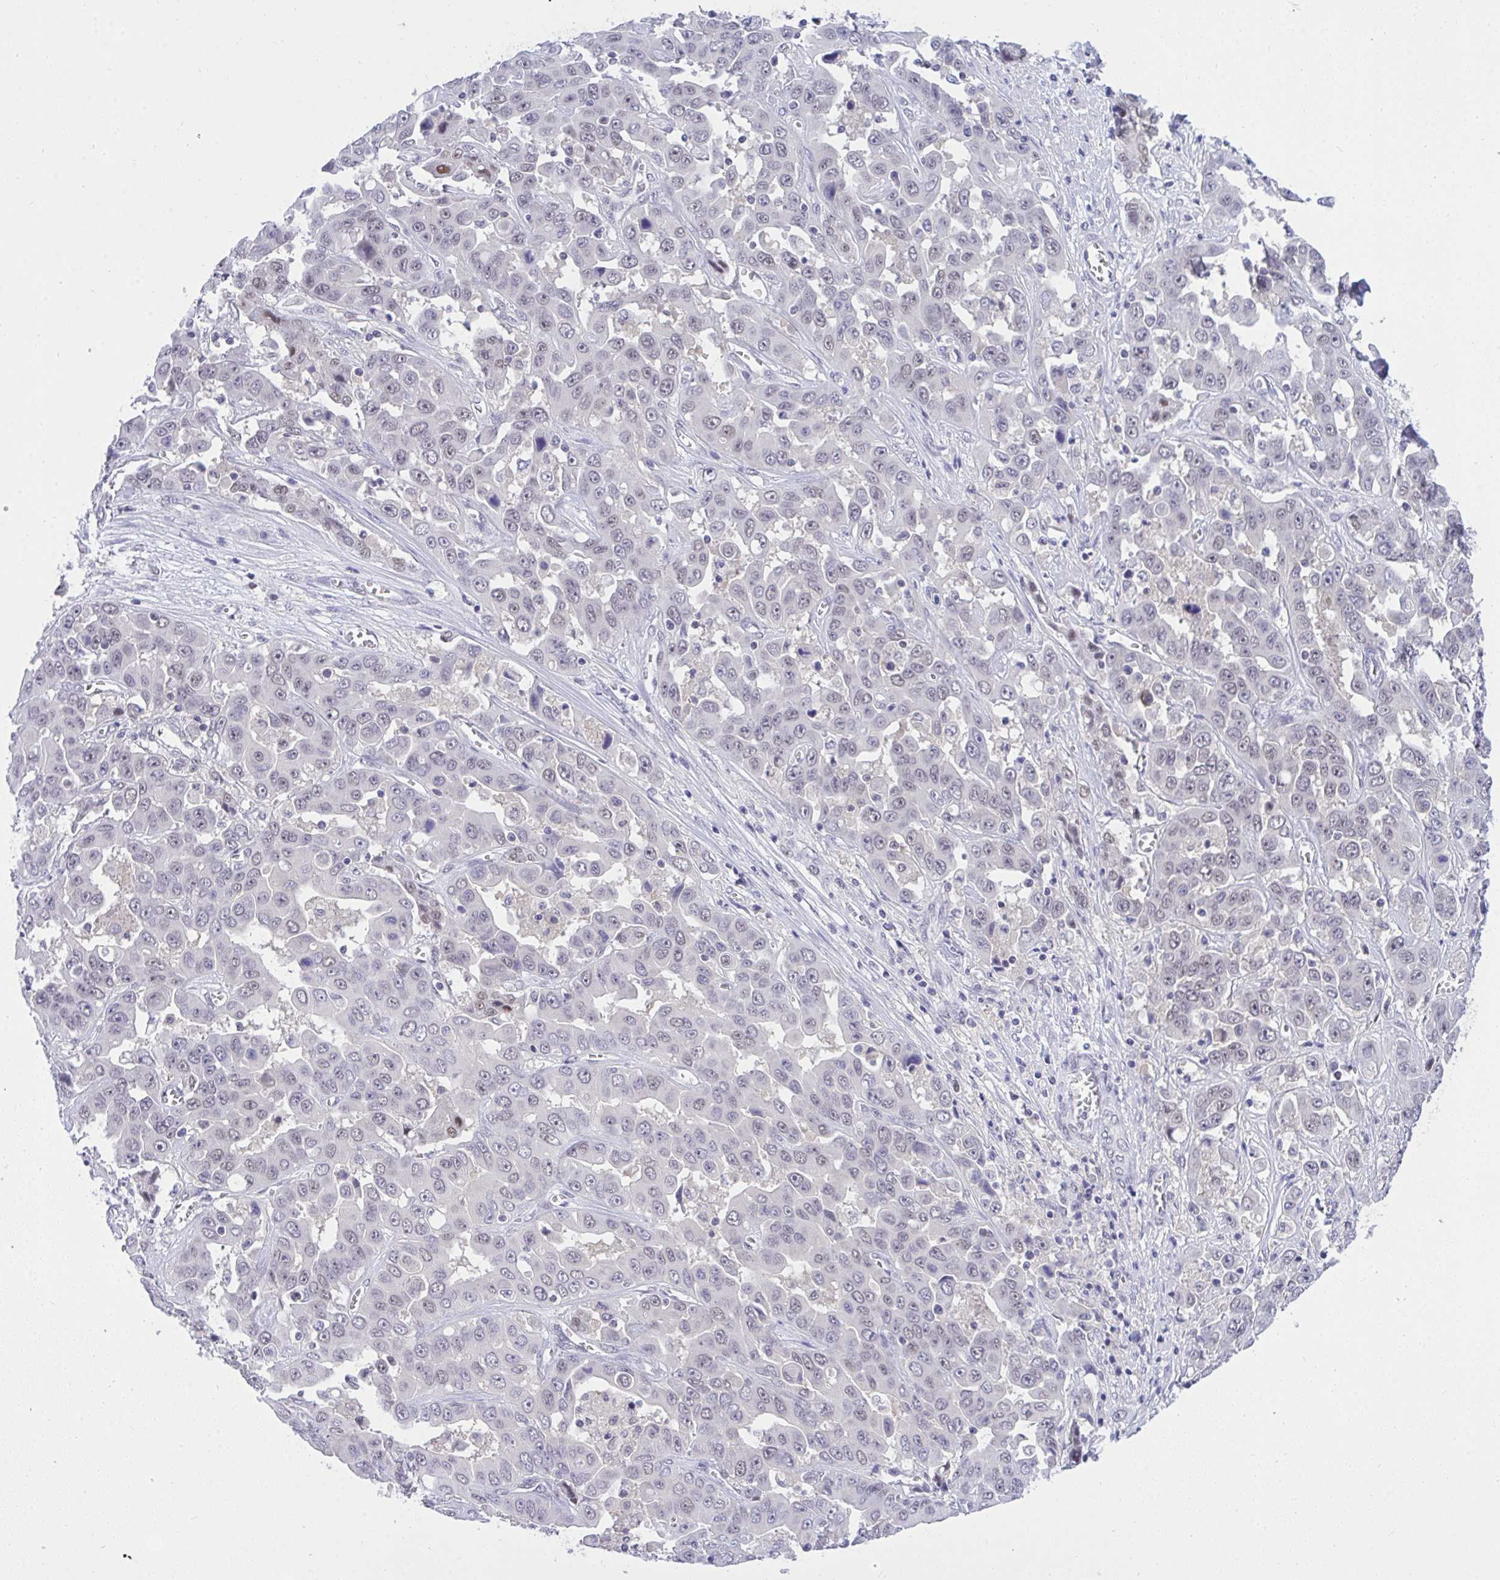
{"staining": {"intensity": "weak", "quantity": "<25%", "location": "nuclear"}, "tissue": "liver cancer", "cell_type": "Tumor cells", "image_type": "cancer", "snomed": [{"axis": "morphology", "description": "Cholangiocarcinoma"}, {"axis": "topography", "description": "Liver"}], "caption": "Immunohistochemistry (IHC) micrograph of neoplastic tissue: human cholangiocarcinoma (liver) stained with DAB (3,3'-diaminobenzidine) shows no significant protein positivity in tumor cells. The staining was performed using DAB (3,3'-diaminobenzidine) to visualize the protein expression in brown, while the nuclei were stained in blue with hematoxylin (Magnification: 20x).", "gene": "THOP1", "patient": {"sex": "female", "age": 52}}